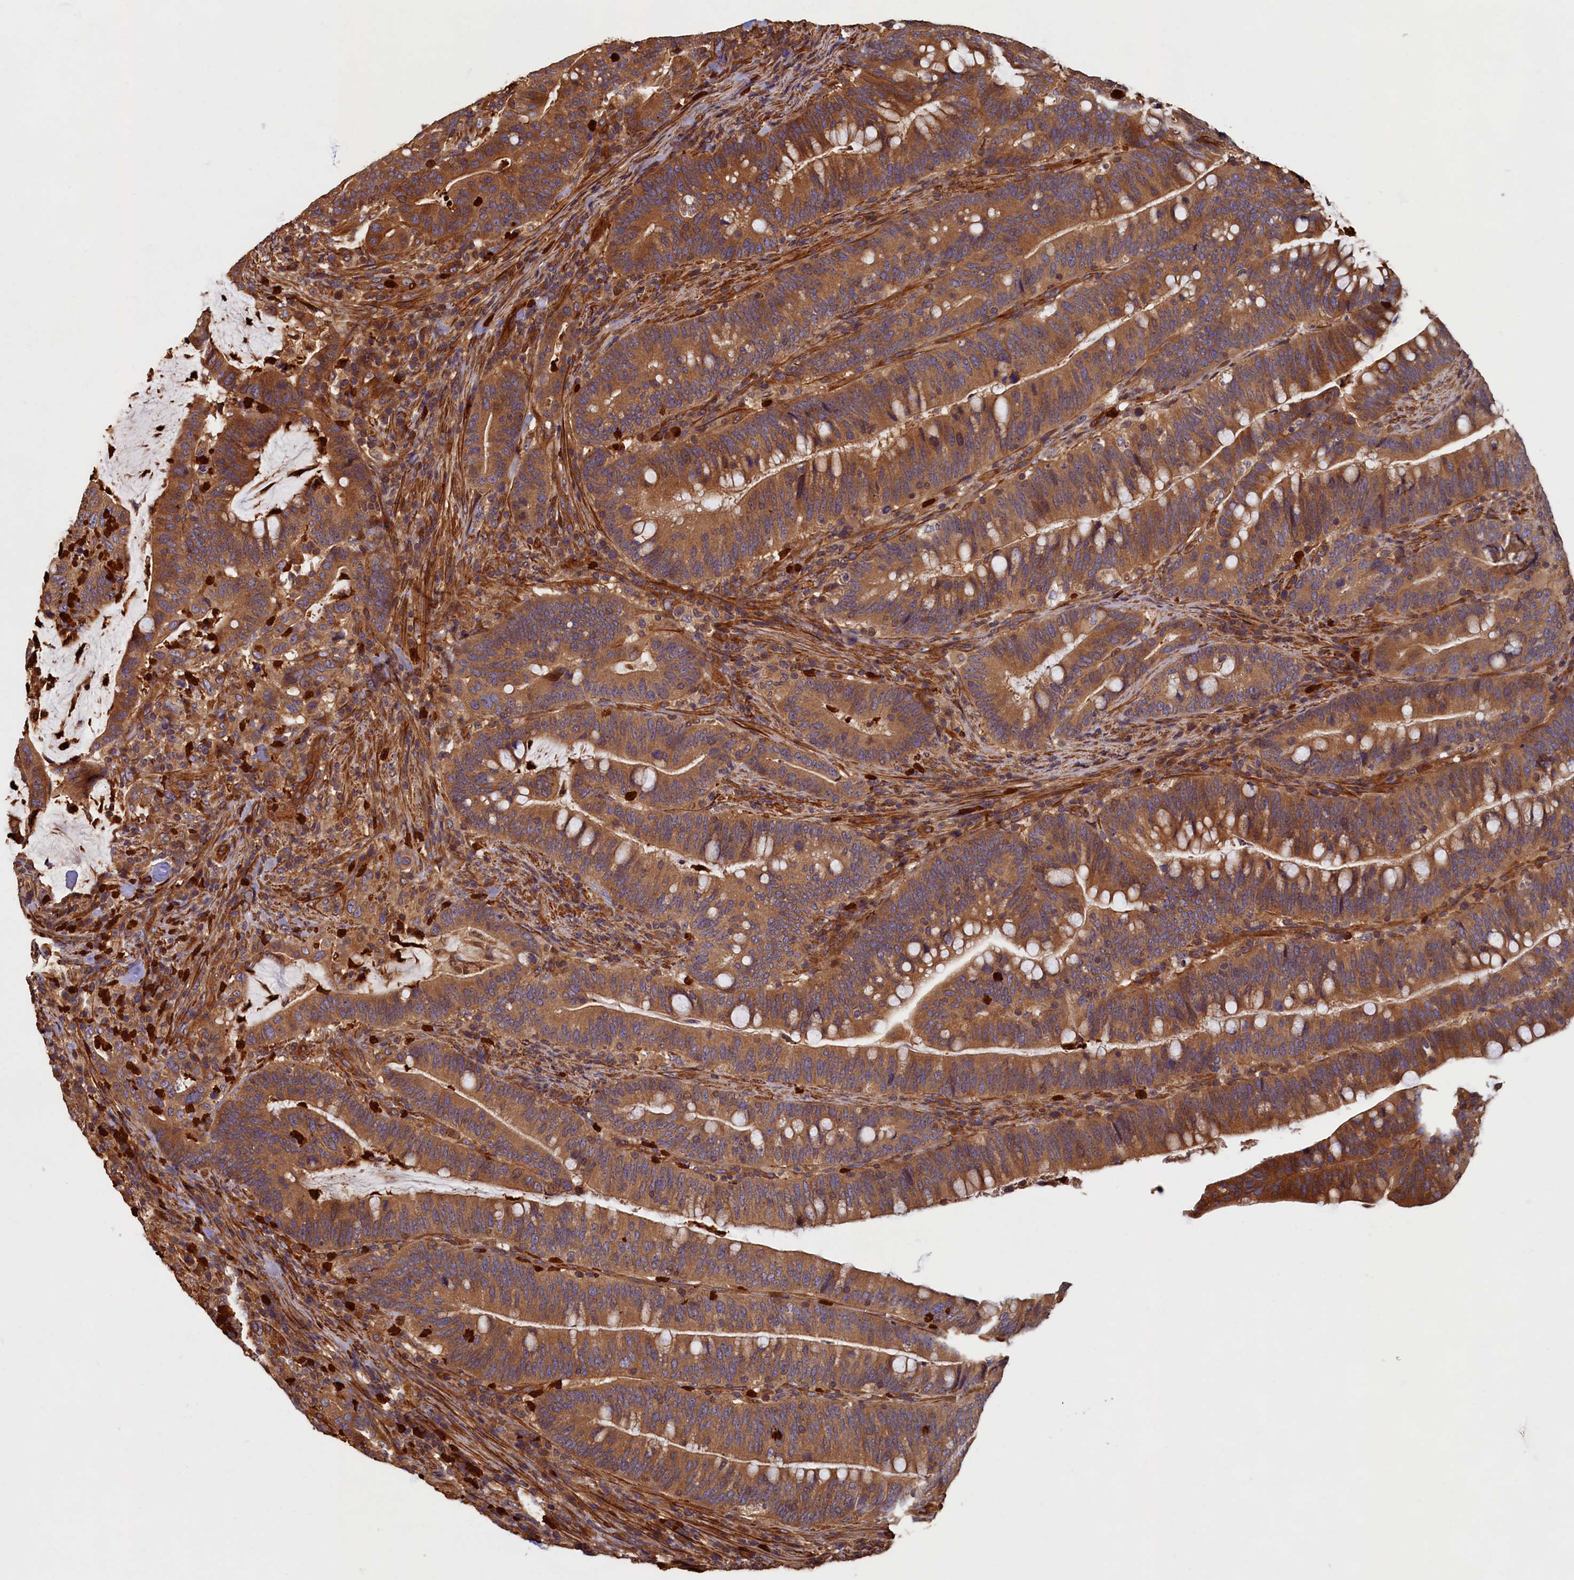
{"staining": {"intensity": "moderate", "quantity": ">75%", "location": "cytoplasmic/membranous"}, "tissue": "colorectal cancer", "cell_type": "Tumor cells", "image_type": "cancer", "snomed": [{"axis": "morphology", "description": "Adenocarcinoma, NOS"}, {"axis": "topography", "description": "Colon"}], "caption": "Adenocarcinoma (colorectal) stained with DAB immunohistochemistry displays medium levels of moderate cytoplasmic/membranous staining in about >75% of tumor cells.", "gene": "CCDC102B", "patient": {"sex": "female", "age": 66}}